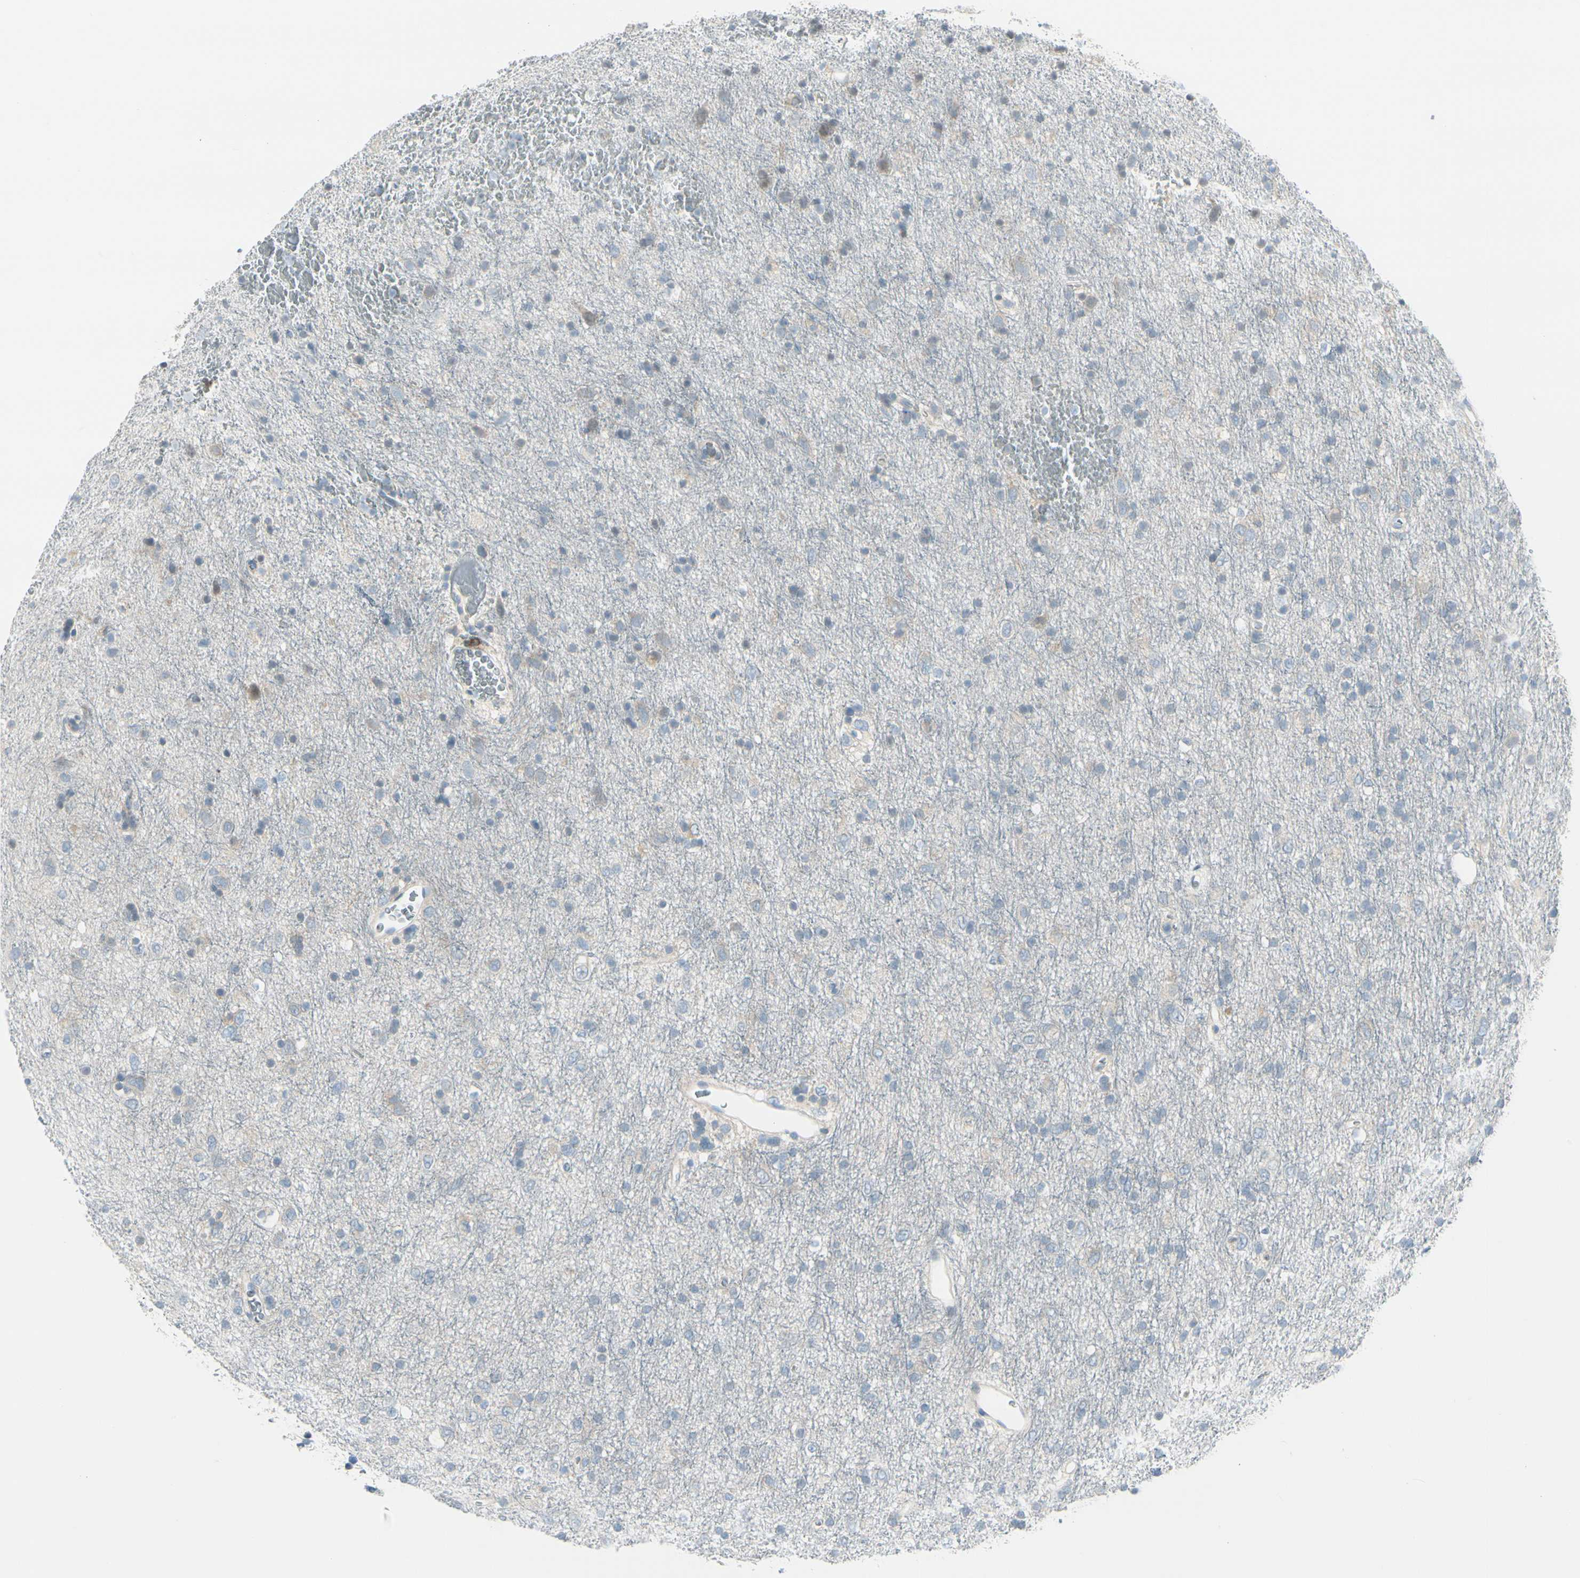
{"staining": {"intensity": "negative", "quantity": "none", "location": "none"}, "tissue": "glioma", "cell_type": "Tumor cells", "image_type": "cancer", "snomed": [{"axis": "morphology", "description": "Glioma, malignant, Low grade"}, {"axis": "topography", "description": "Brain"}], "caption": "High power microscopy image of an immunohistochemistry (IHC) image of glioma, revealing no significant expression in tumor cells.", "gene": "TRAF1", "patient": {"sex": "male", "age": 77}}